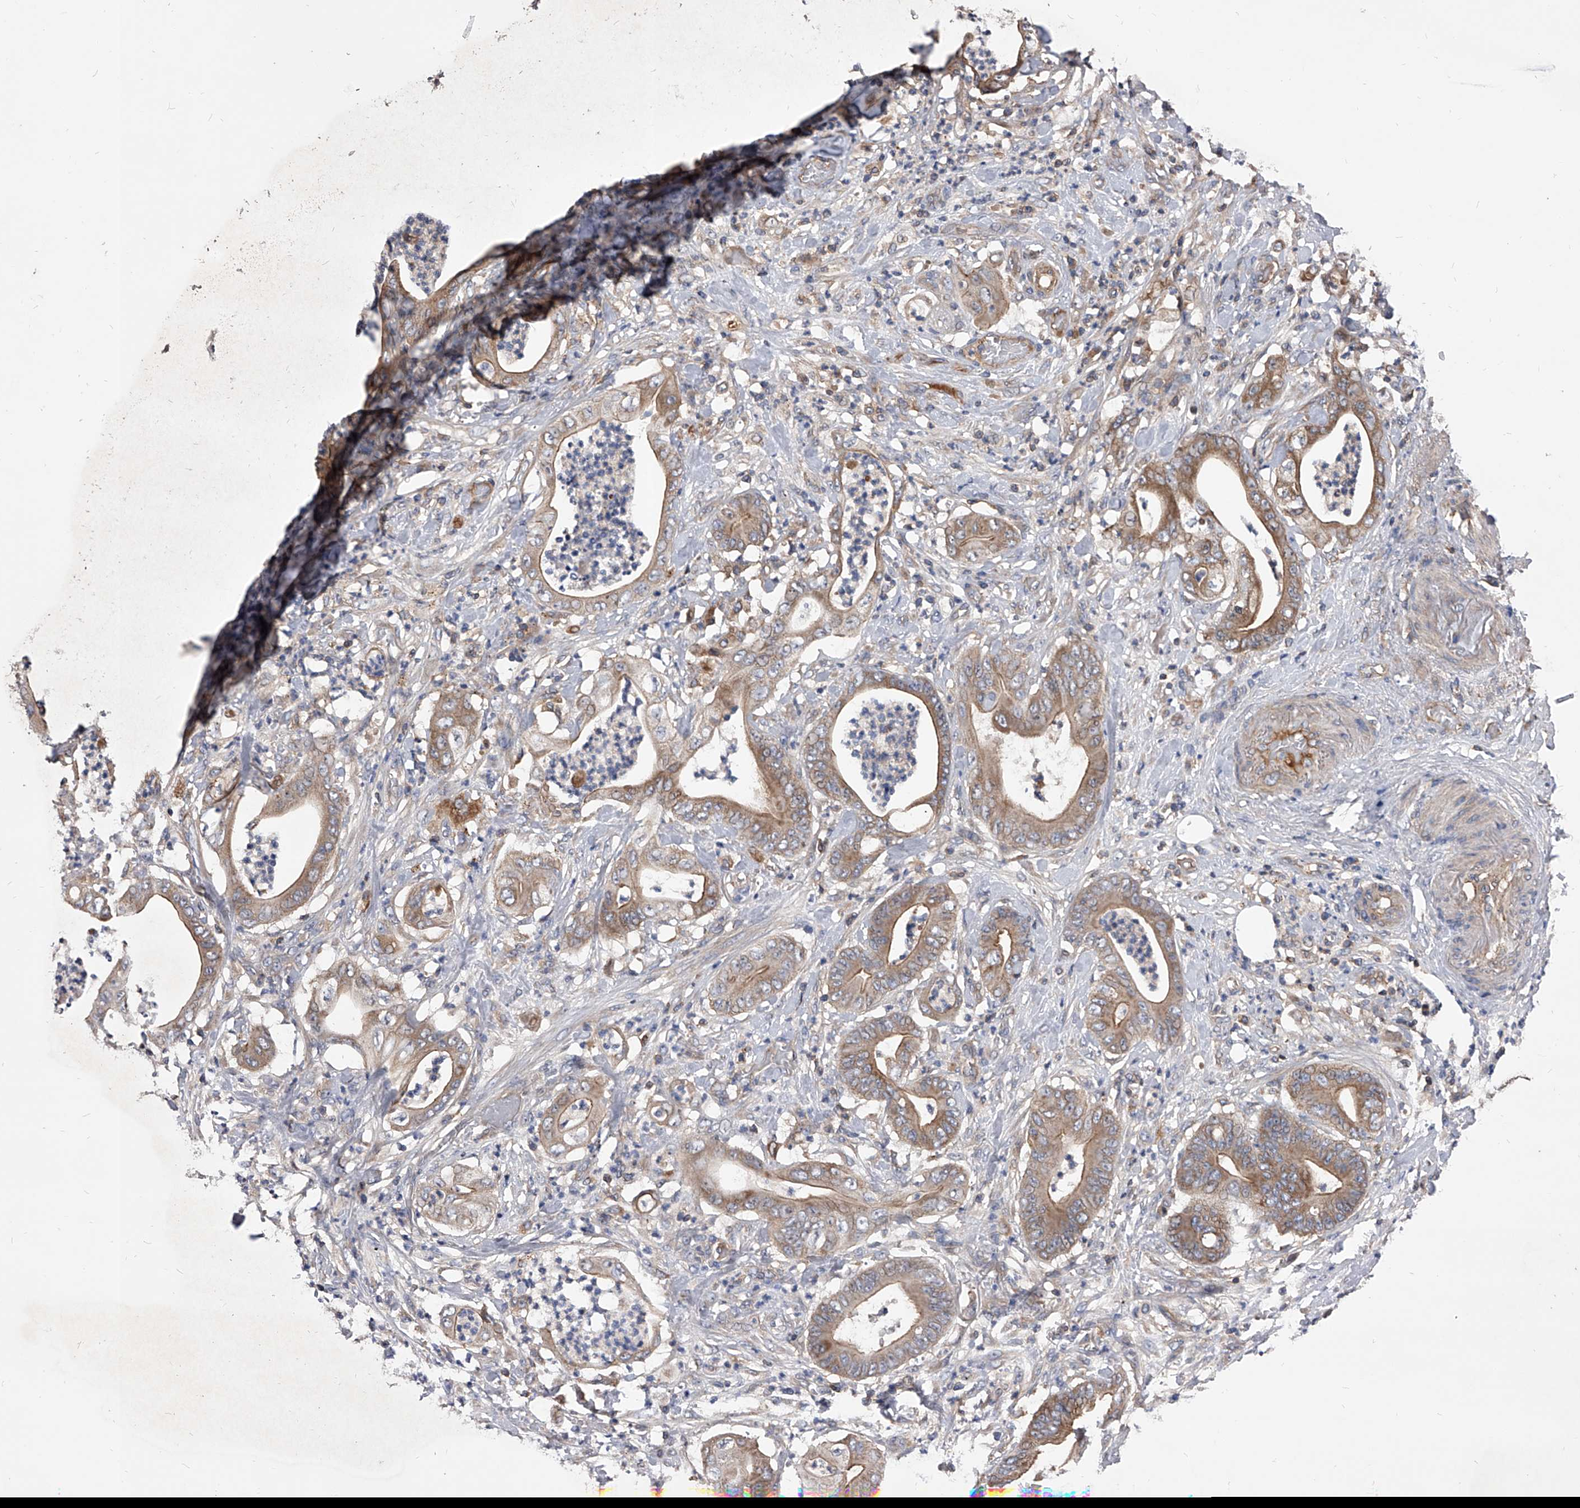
{"staining": {"intensity": "moderate", "quantity": ">75%", "location": "cytoplasmic/membranous"}, "tissue": "stomach cancer", "cell_type": "Tumor cells", "image_type": "cancer", "snomed": [{"axis": "morphology", "description": "Adenocarcinoma, NOS"}, {"axis": "topography", "description": "Stomach"}], "caption": "There is medium levels of moderate cytoplasmic/membranous staining in tumor cells of adenocarcinoma (stomach), as demonstrated by immunohistochemical staining (brown color).", "gene": "CUL7", "patient": {"sex": "female", "age": 73}}